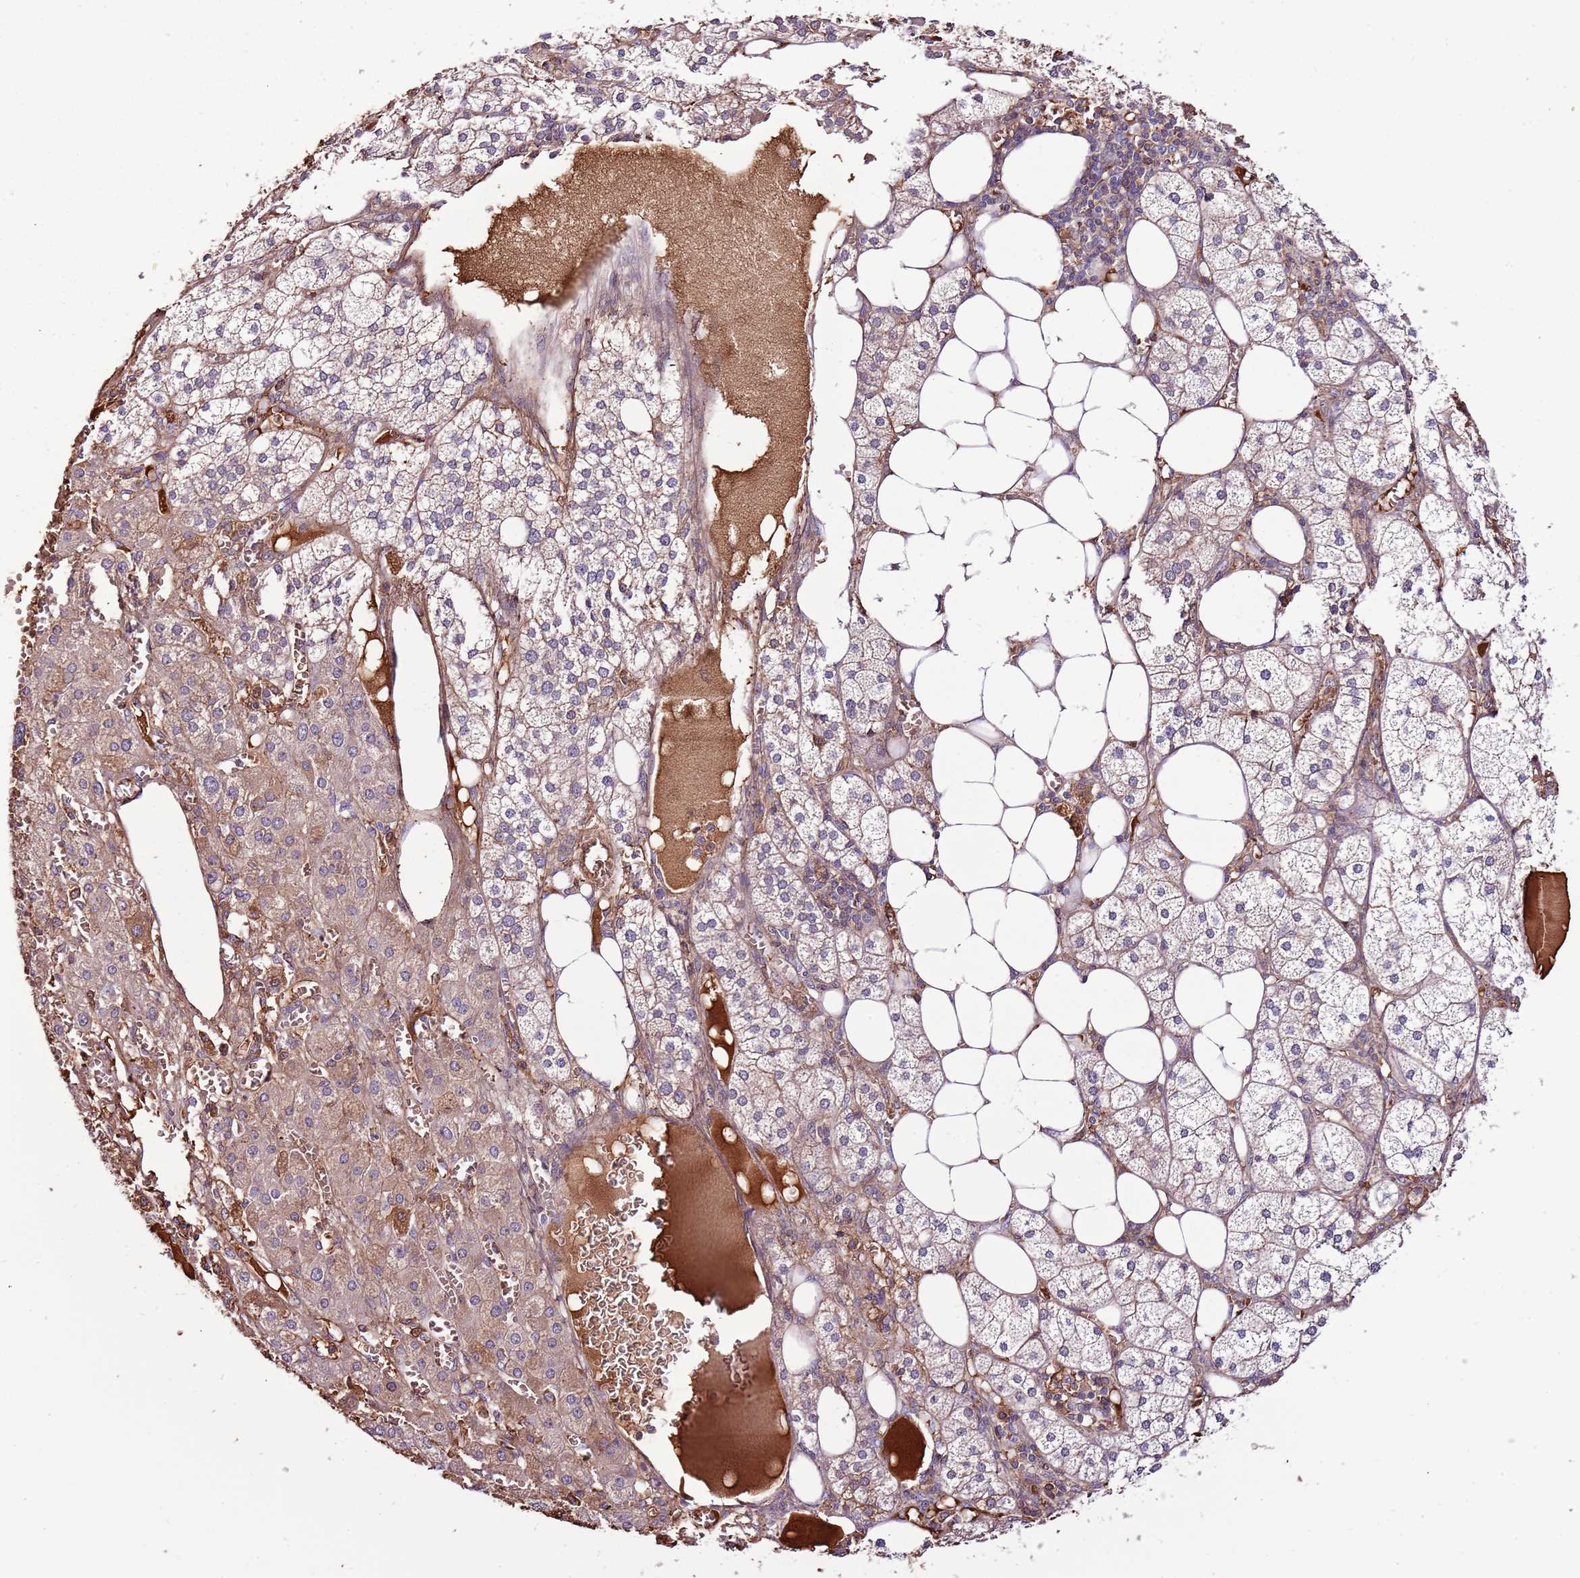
{"staining": {"intensity": "weak", "quantity": "25%-75%", "location": "cytoplasmic/membranous"}, "tissue": "adrenal gland", "cell_type": "Glandular cells", "image_type": "normal", "snomed": [{"axis": "morphology", "description": "Normal tissue, NOS"}, {"axis": "topography", "description": "Adrenal gland"}], "caption": "A high-resolution micrograph shows IHC staining of benign adrenal gland, which reveals weak cytoplasmic/membranous positivity in approximately 25%-75% of glandular cells.", "gene": "DENR", "patient": {"sex": "female", "age": 61}}